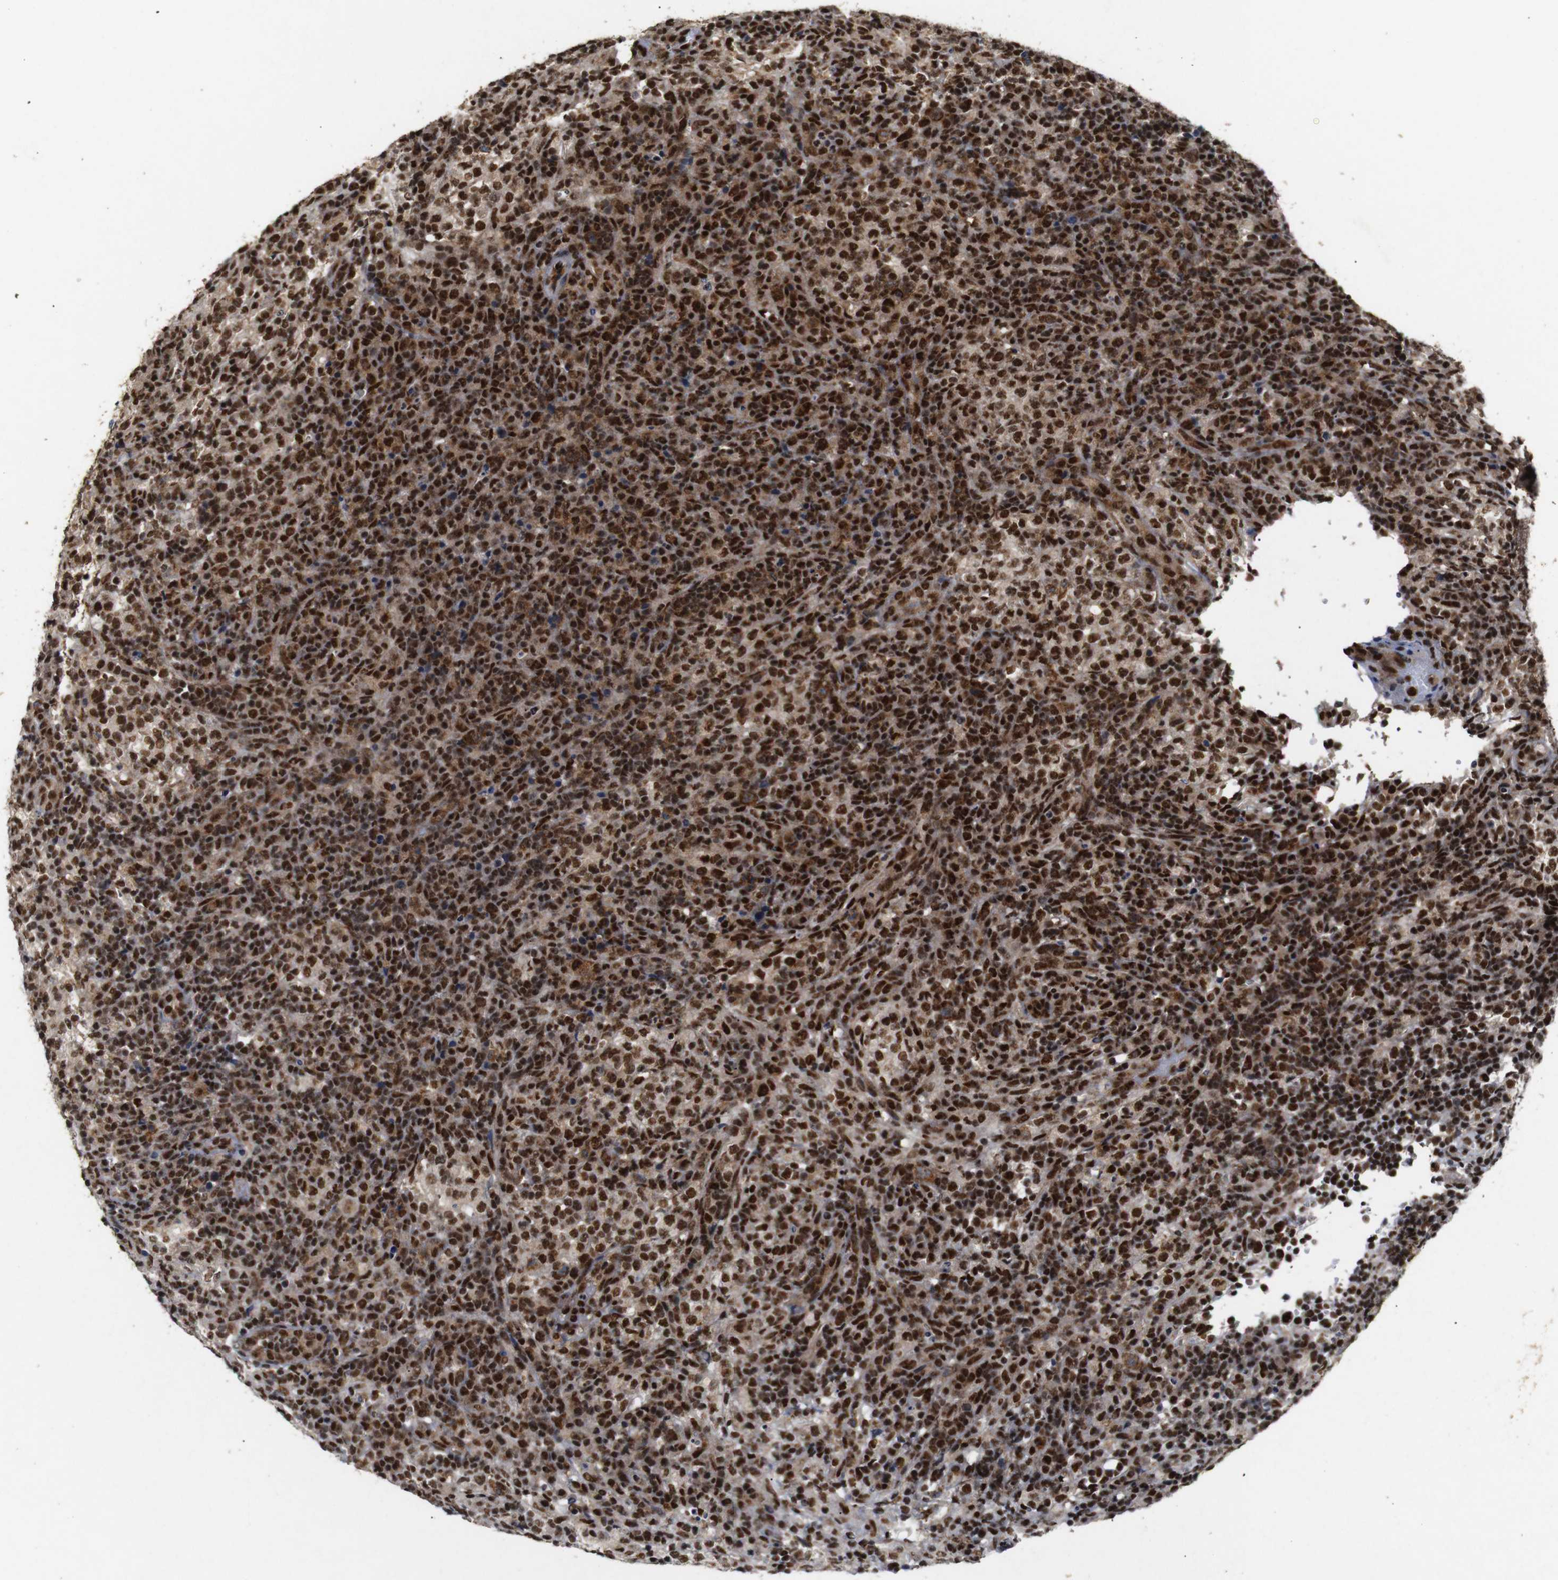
{"staining": {"intensity": "strong", "quantity": ">75%", "location": "cytoplasmic/membranous,nuclear"}, "tissue": "lymphoma", "cell_type": "Tumor cells", "image_type": "cancer", "snomed": [{"axis": "morphology", "description": "Malignant lymphoma, non-Hodgkin's type, High grade"}, {"axis": "topography", "description": "Lymph node"}], "caption": "Malignant lymphoma, non-Hodgkin's type (high-grade) tissue shows strong cytoplasmic/membranous and nuclear positivity in about >75% of tumor cells The staining was performed using DAB, with brown indicating positive protein expression. Nuclei are stained blue with hematoxylin.", "gene": "PYM1", "patient": {"sex": "female", "age": 76}}